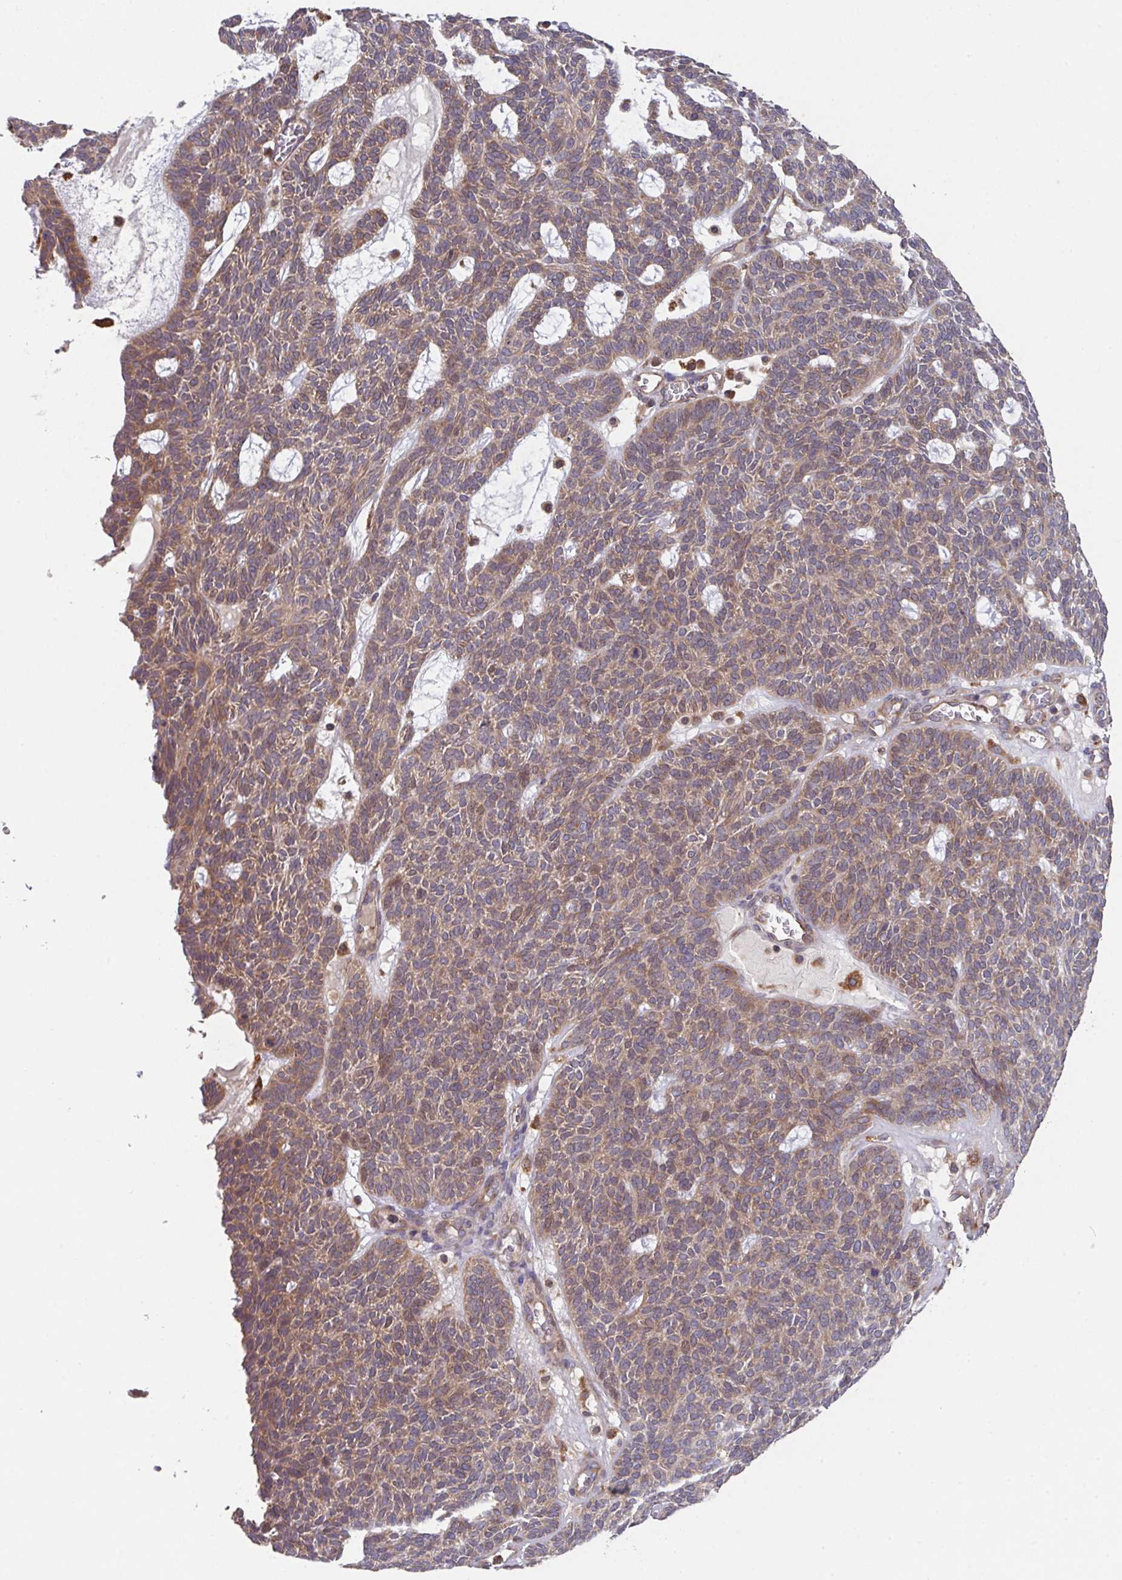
{"staining": {"intensity": "moderate", "quantity": "25%-75%", "location": "cytoplasmic/membranous"}, "tissue": "skin cancer", "cell_type": "Tumor cells", "image_type": "cancer", "snomed": [{"axis": "morphology", "description": "Squamous cell carcinoma, NOS"}, {"axis": "topography", "description": "Skin"}], "caption": "A histopathology image showing moderate cytoplasmic/membranous expression in about 25%-75% of tumor cells in skin cancer, as visualized by brown immunohistochemical staining.", "gene": "TRIM14", "patient": {"sex": "female", "age": 90}}